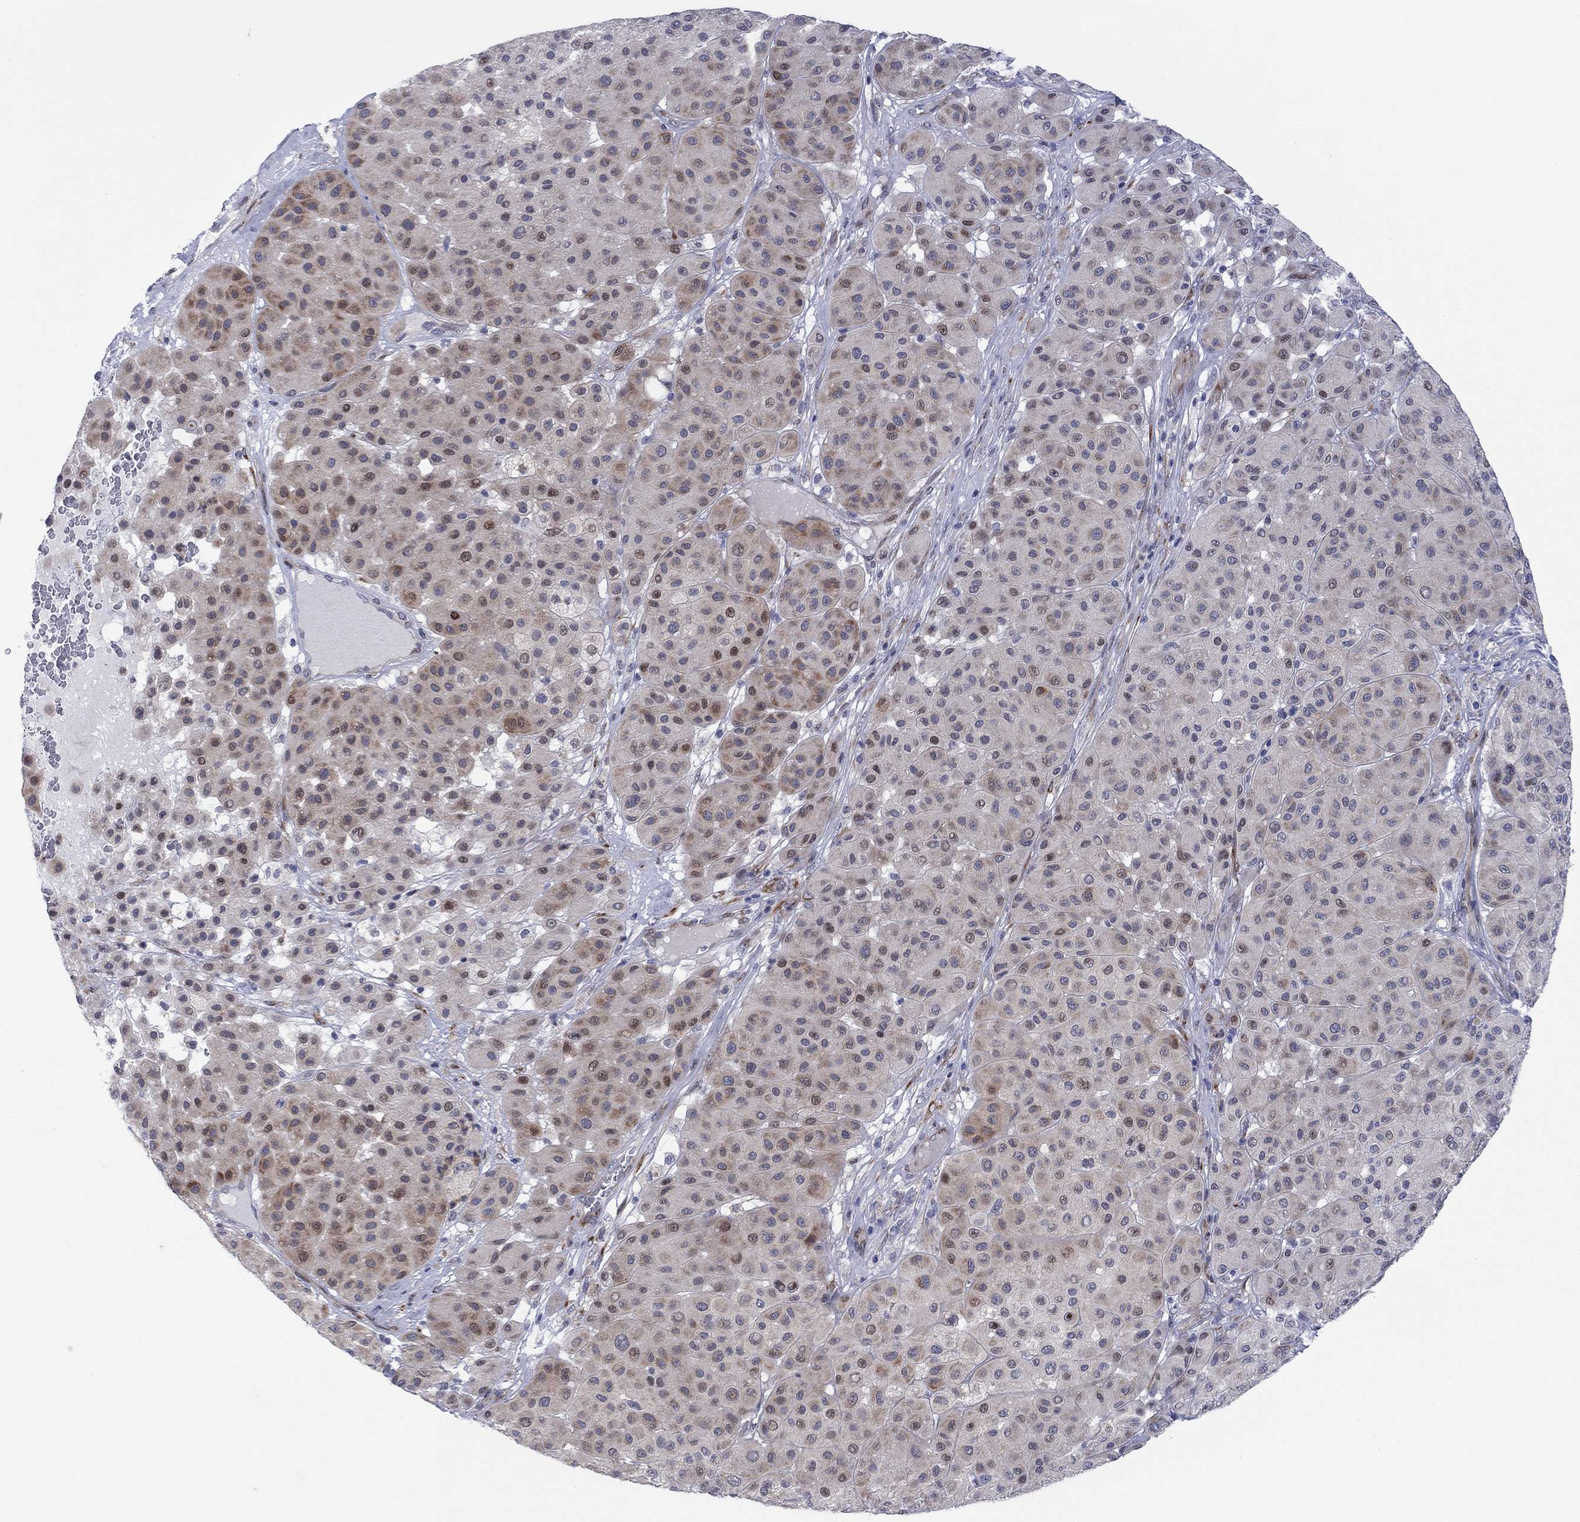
{"staining": {"intensity": "moderate", "quantity": "25%-75%", "location": "cytoplasmic/membranous"}, "tissue": "melanoma", "cell_type": "Tumor cells", "image_type": "cancer", "snomed": [{"axis": "morphology", "description": "Malignant melanoma, Metastatic site"}, {"axis": "topography", "description": "Smooth muscle"}], "caption": "The histopathology image demonstrates a brown stain indicating the presence of a protein in the cytoplasmic/membranous of tumor cells in malignant melanoma (metastatic site).", "gene": "TTC21B", "patient": {"sex": "male", "age": 41}}